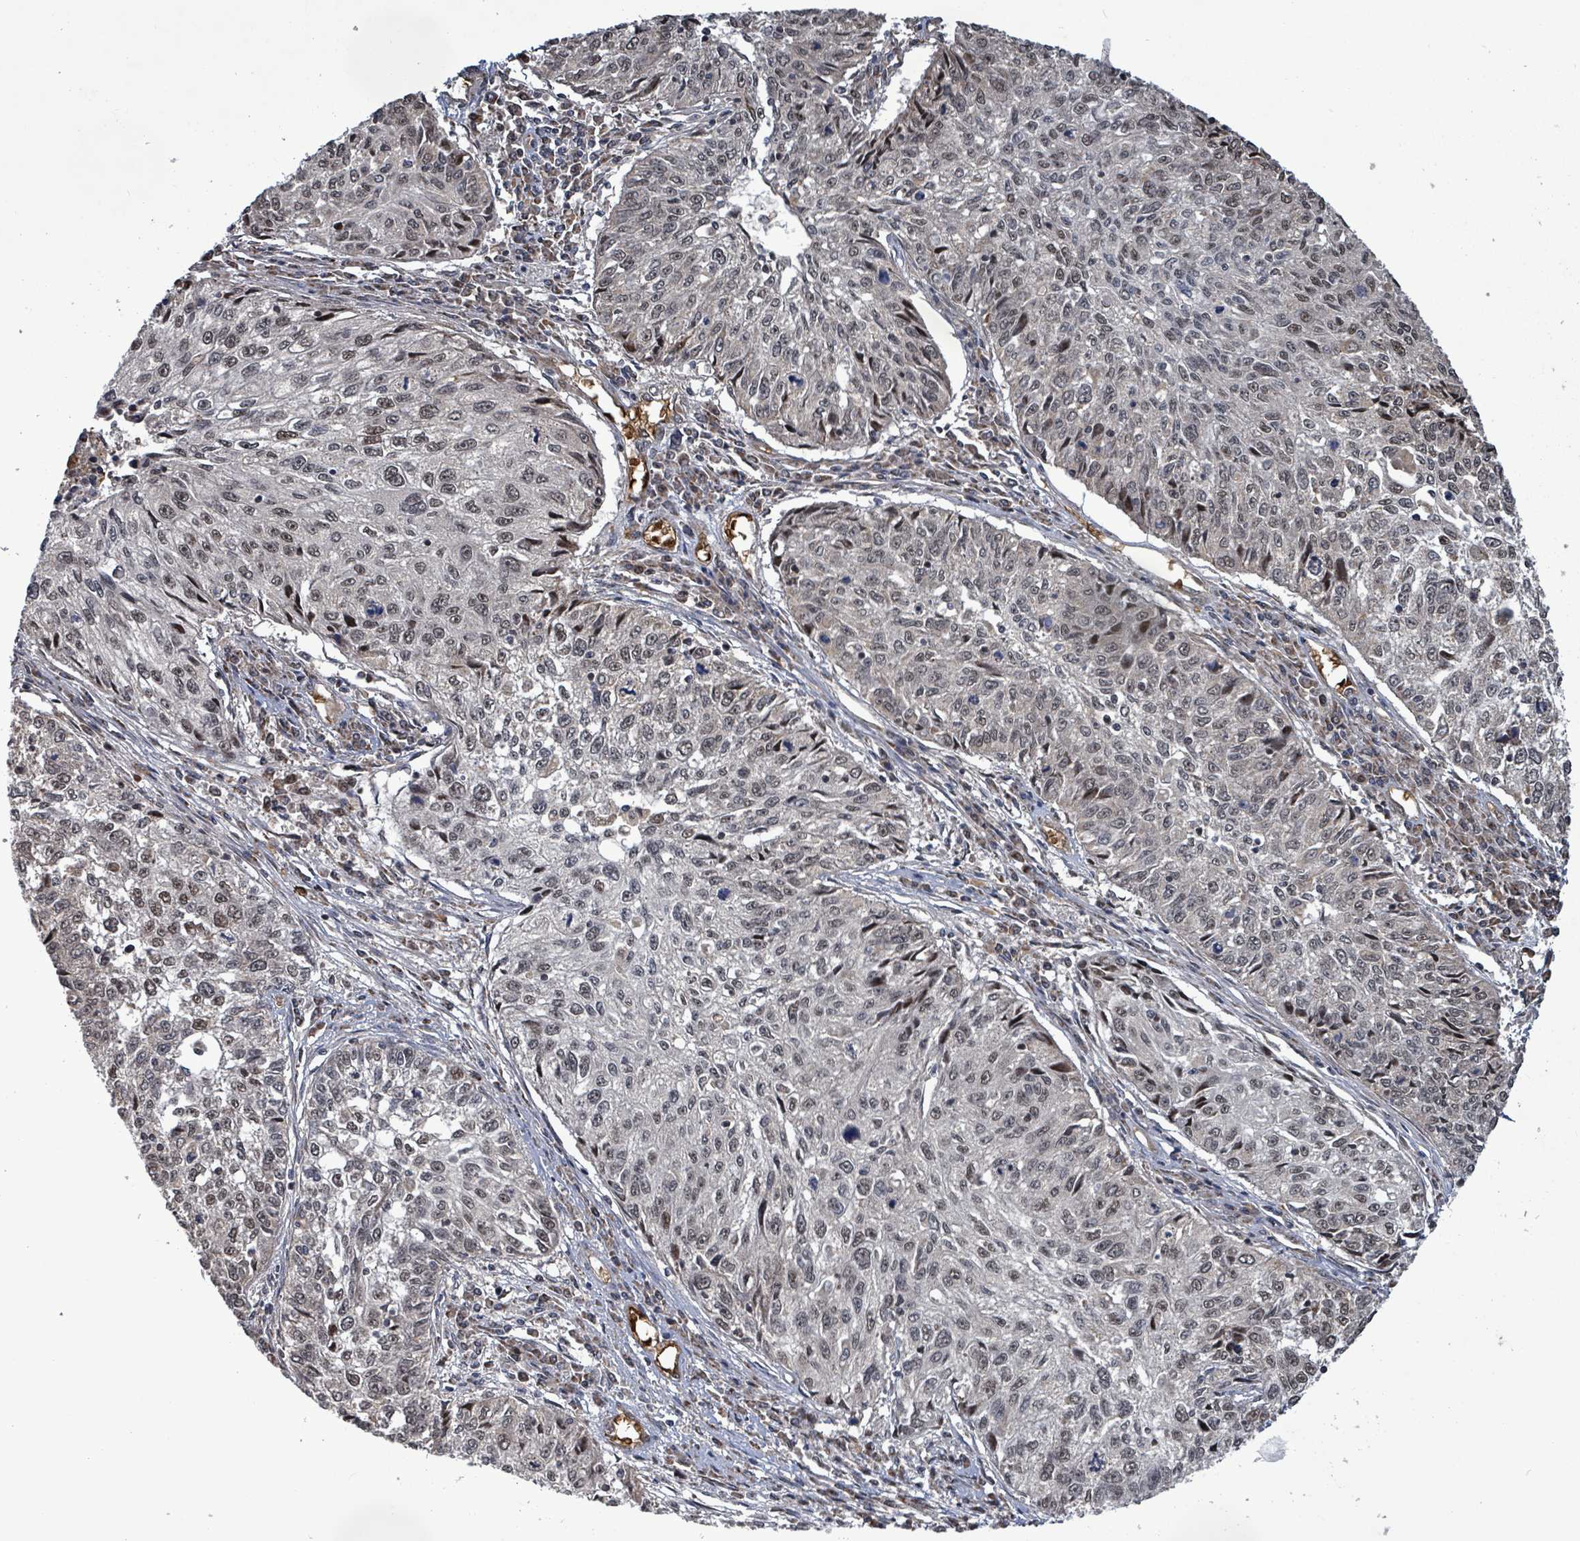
{"staining": {"intensity": "weak", "quantity": "<25%", "location": "nuclear"}, "tissue": "cervical cancer", "cell_type": "Tumor cells", "image_type": "cancer", "snomed": [{"axis": "morphology", "description": "Squamous cell carcinoma, NOS"}, {"axis": "topography", "description": "Cervix"}], "caption": "Cervical cancer stained for a protein using immunohistochemistry demonstrates no expression tumor cells.", "gene": "PATZ1", "patient": {"sex": "female", "age": 57}}